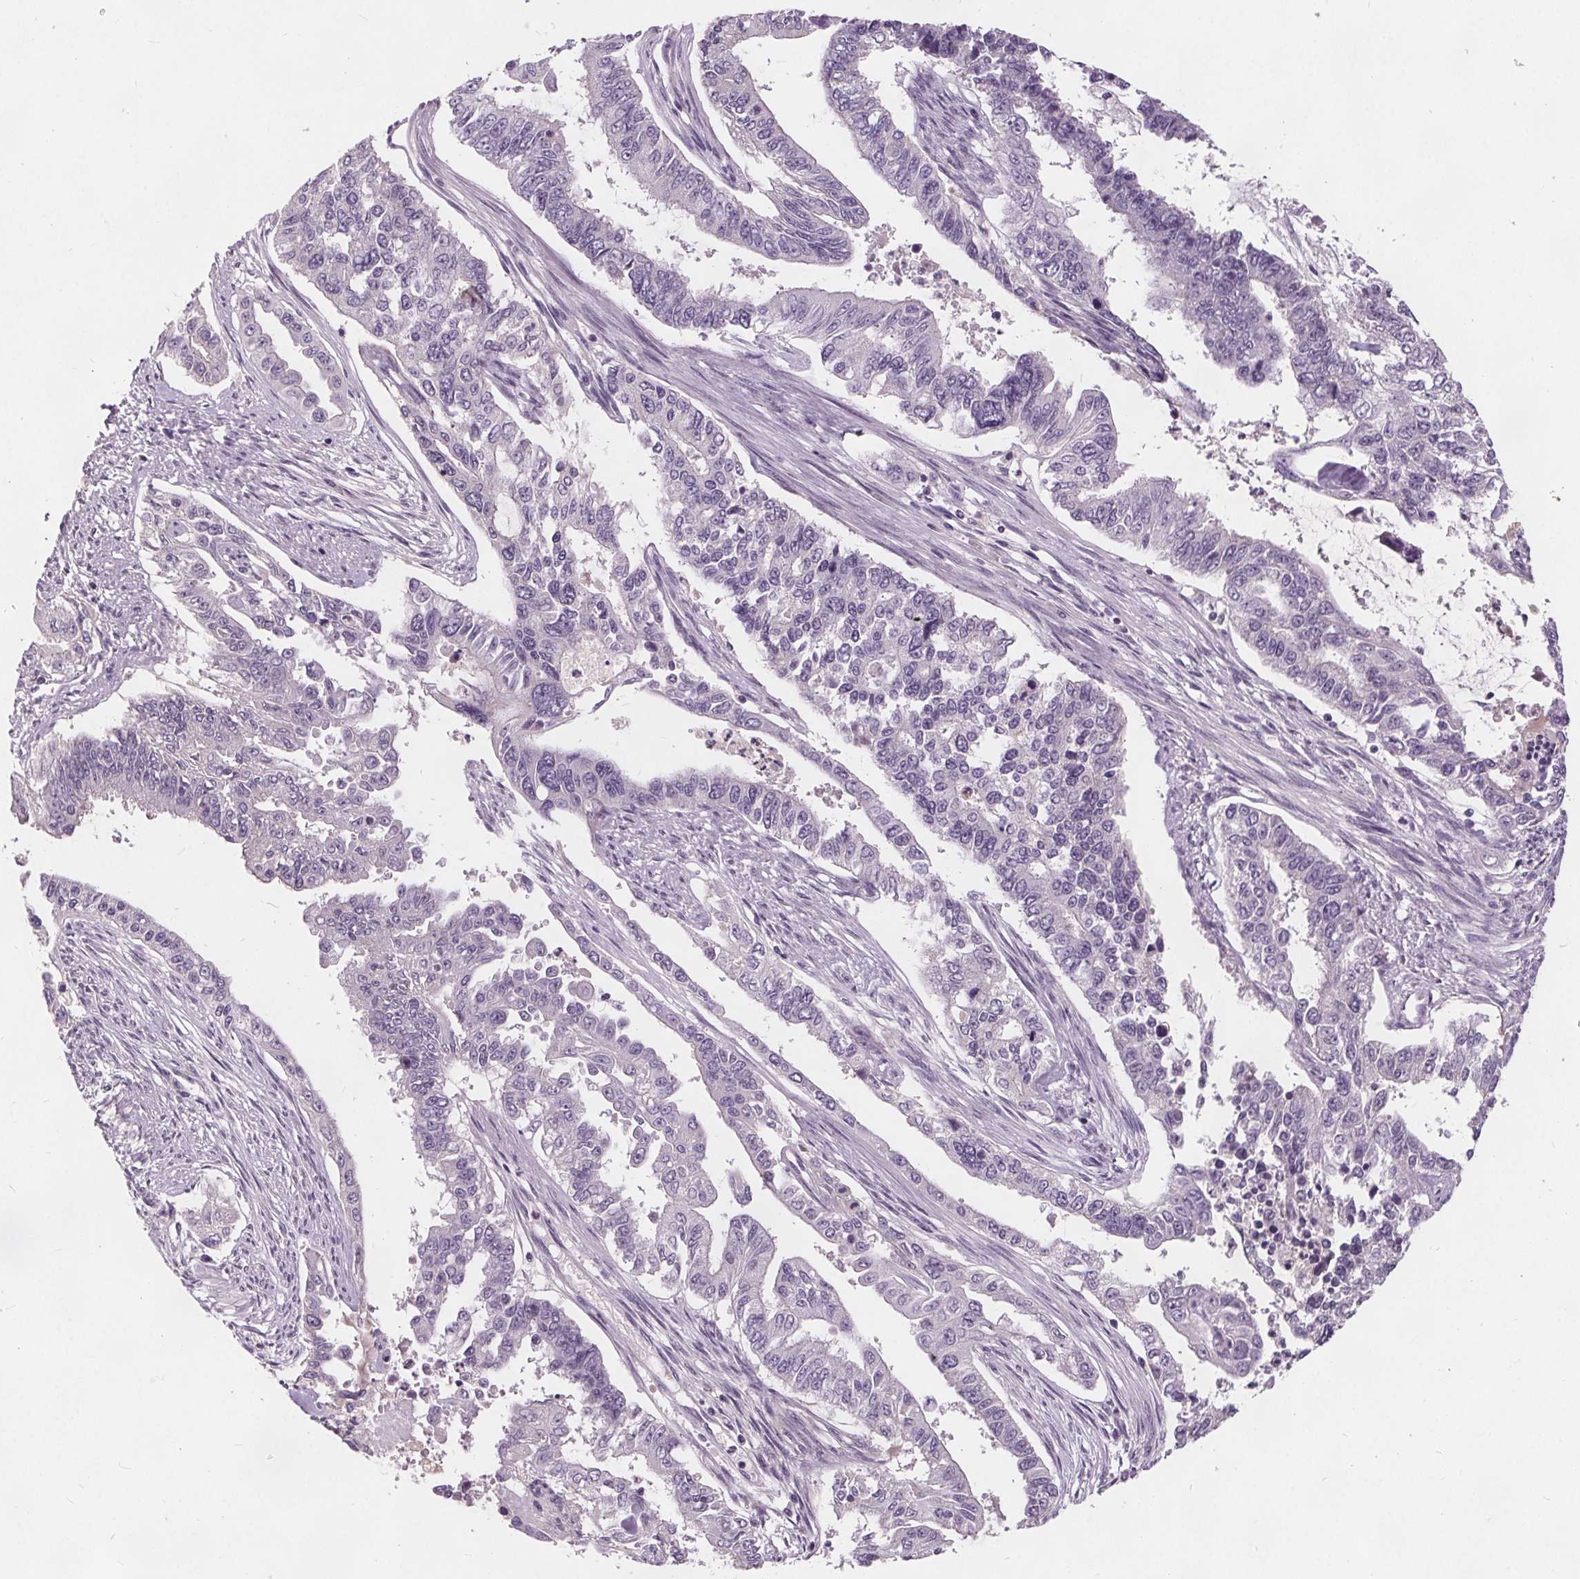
{"staining": {"intensity": "negative", "quantity": "none", "location": "none"}, "tissue": "endometrial cancer", "cell_type": "Tumor cells", "image_type": "cancer", "snomed": [{"axis": "morphology", "description": "Adenocarcinoma, NOS"}, {"axis": "topography", "description": "Uterus"}], "caption": "Adenocarcinoma (endometrial) was stained to show a protein in brown. There is no significant staining in tumor cells.", "gene": "PLA2G2E", "patient": {"sex": "female", "age": 59}}